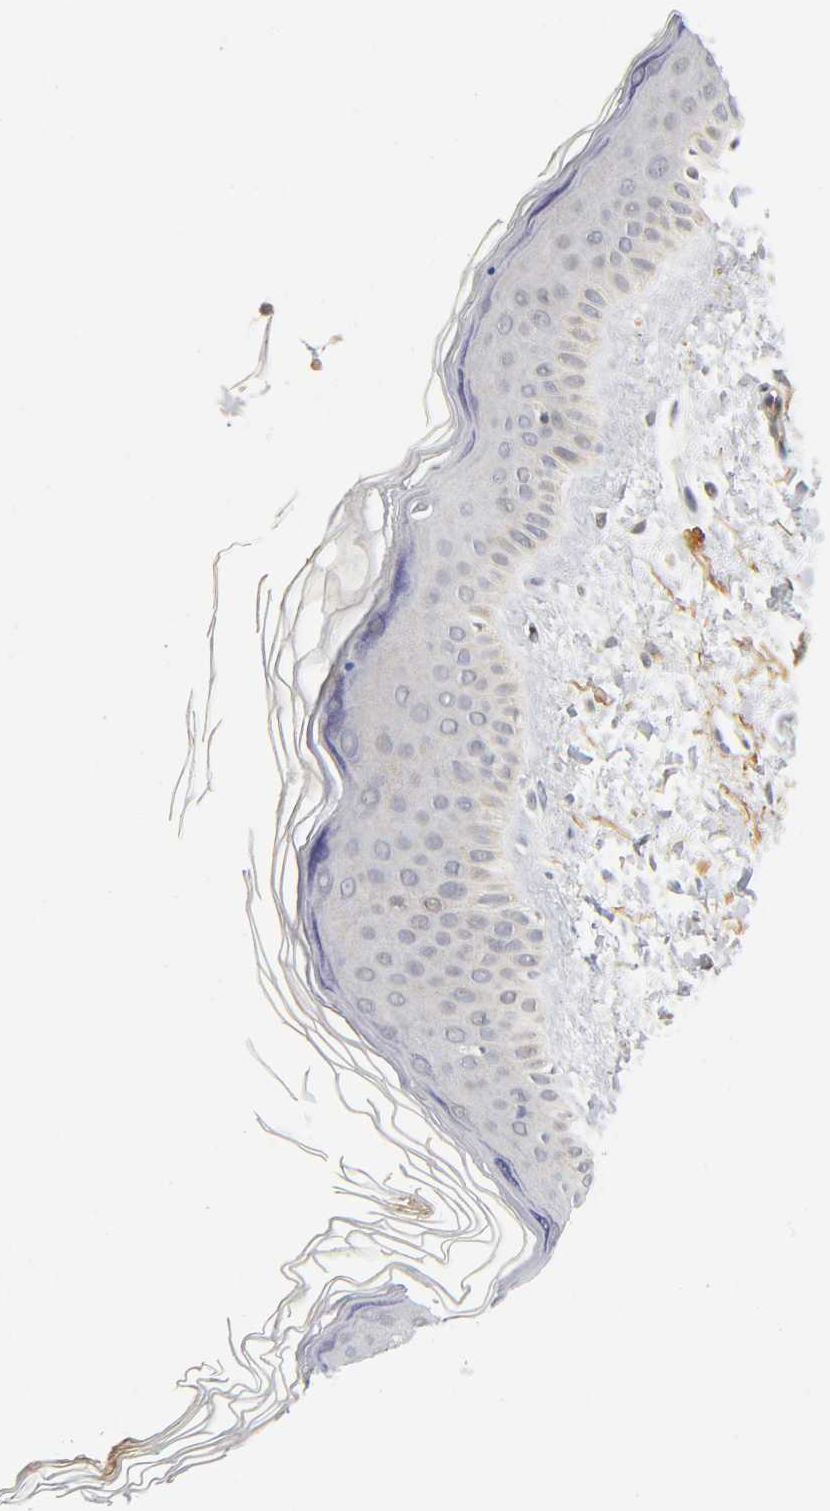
{"staining": {"intensity": "negative", "quantity": "none", "location": "none"}, "tissue": "skin", "cell_type": "Fibroblasts", "image_type": "normal", "snomed": [{"axis": "morphology", "description": "Normal tissue, NOS"}, {"axis": "topography", "description": "Skin"}], "caption": "IHC of benign human skin displays no staining in fibroblasts. (Brightfield microscopy of DAB (3,3'-diaminobenzidine) immunohistochemistry at high magnification).", "gene": "NRP1", "patient": {"sex": "female", "age": 19}}